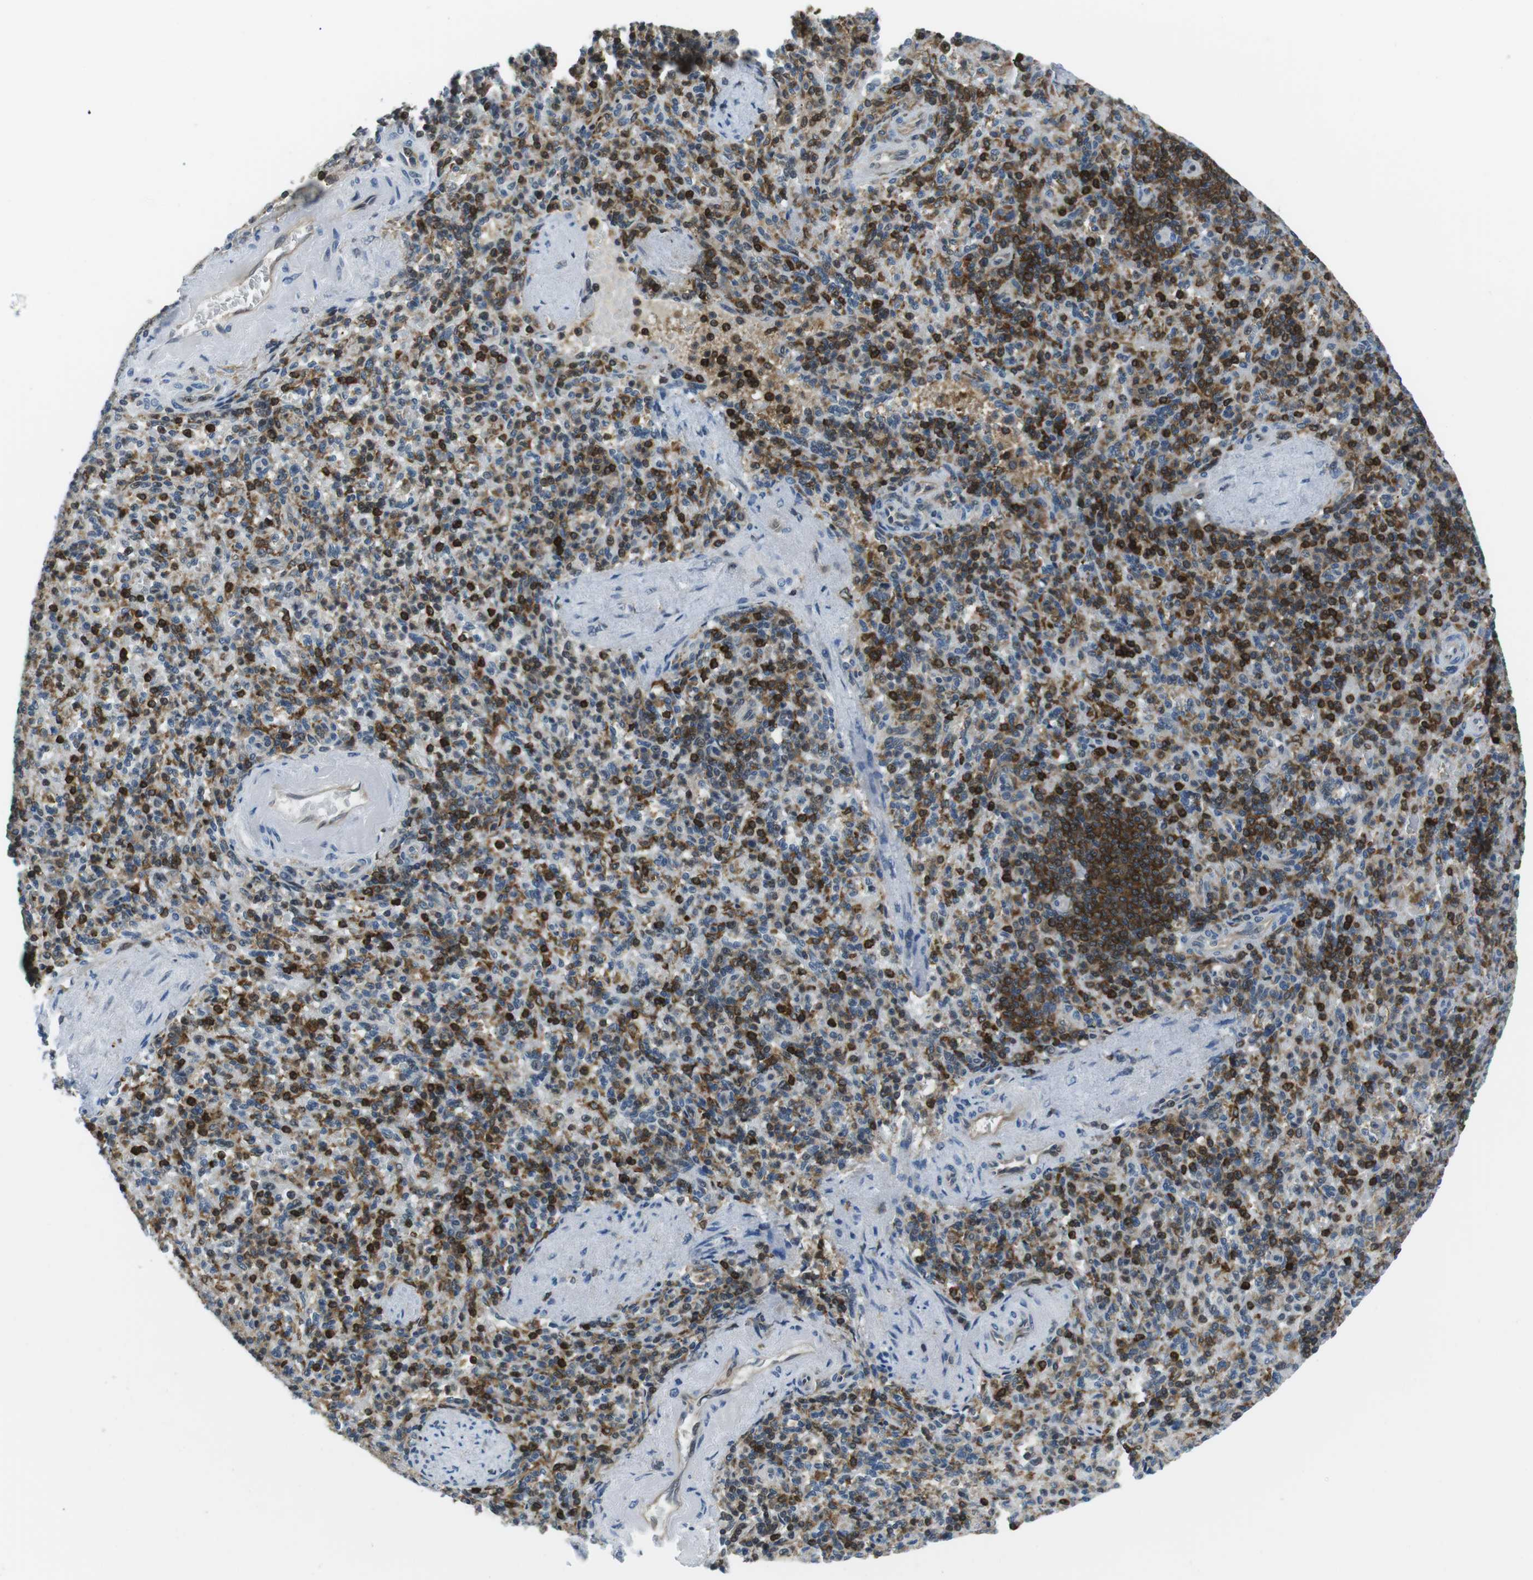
{"staining": {"intensity": "strong", "quantity": "25%-75%", "location": "cytoplasmic/membranous"}, "tissue": "spleen", "cell_type": "Cells in red pulp", "image_type": "normal", "snomed": [{"axis": "morphology", "description": "Normal tissue, NOS"}, {"axis": "topography", "description": "Spleen"}], "caption": "A brown stain highlights strong cytoplasmic/membranous staining of a protein in cells in red pulp of benign spleen. Nuclei are stained in blue.", "gene": "STK10", "patient": {"sex": "female", "age": 74}}